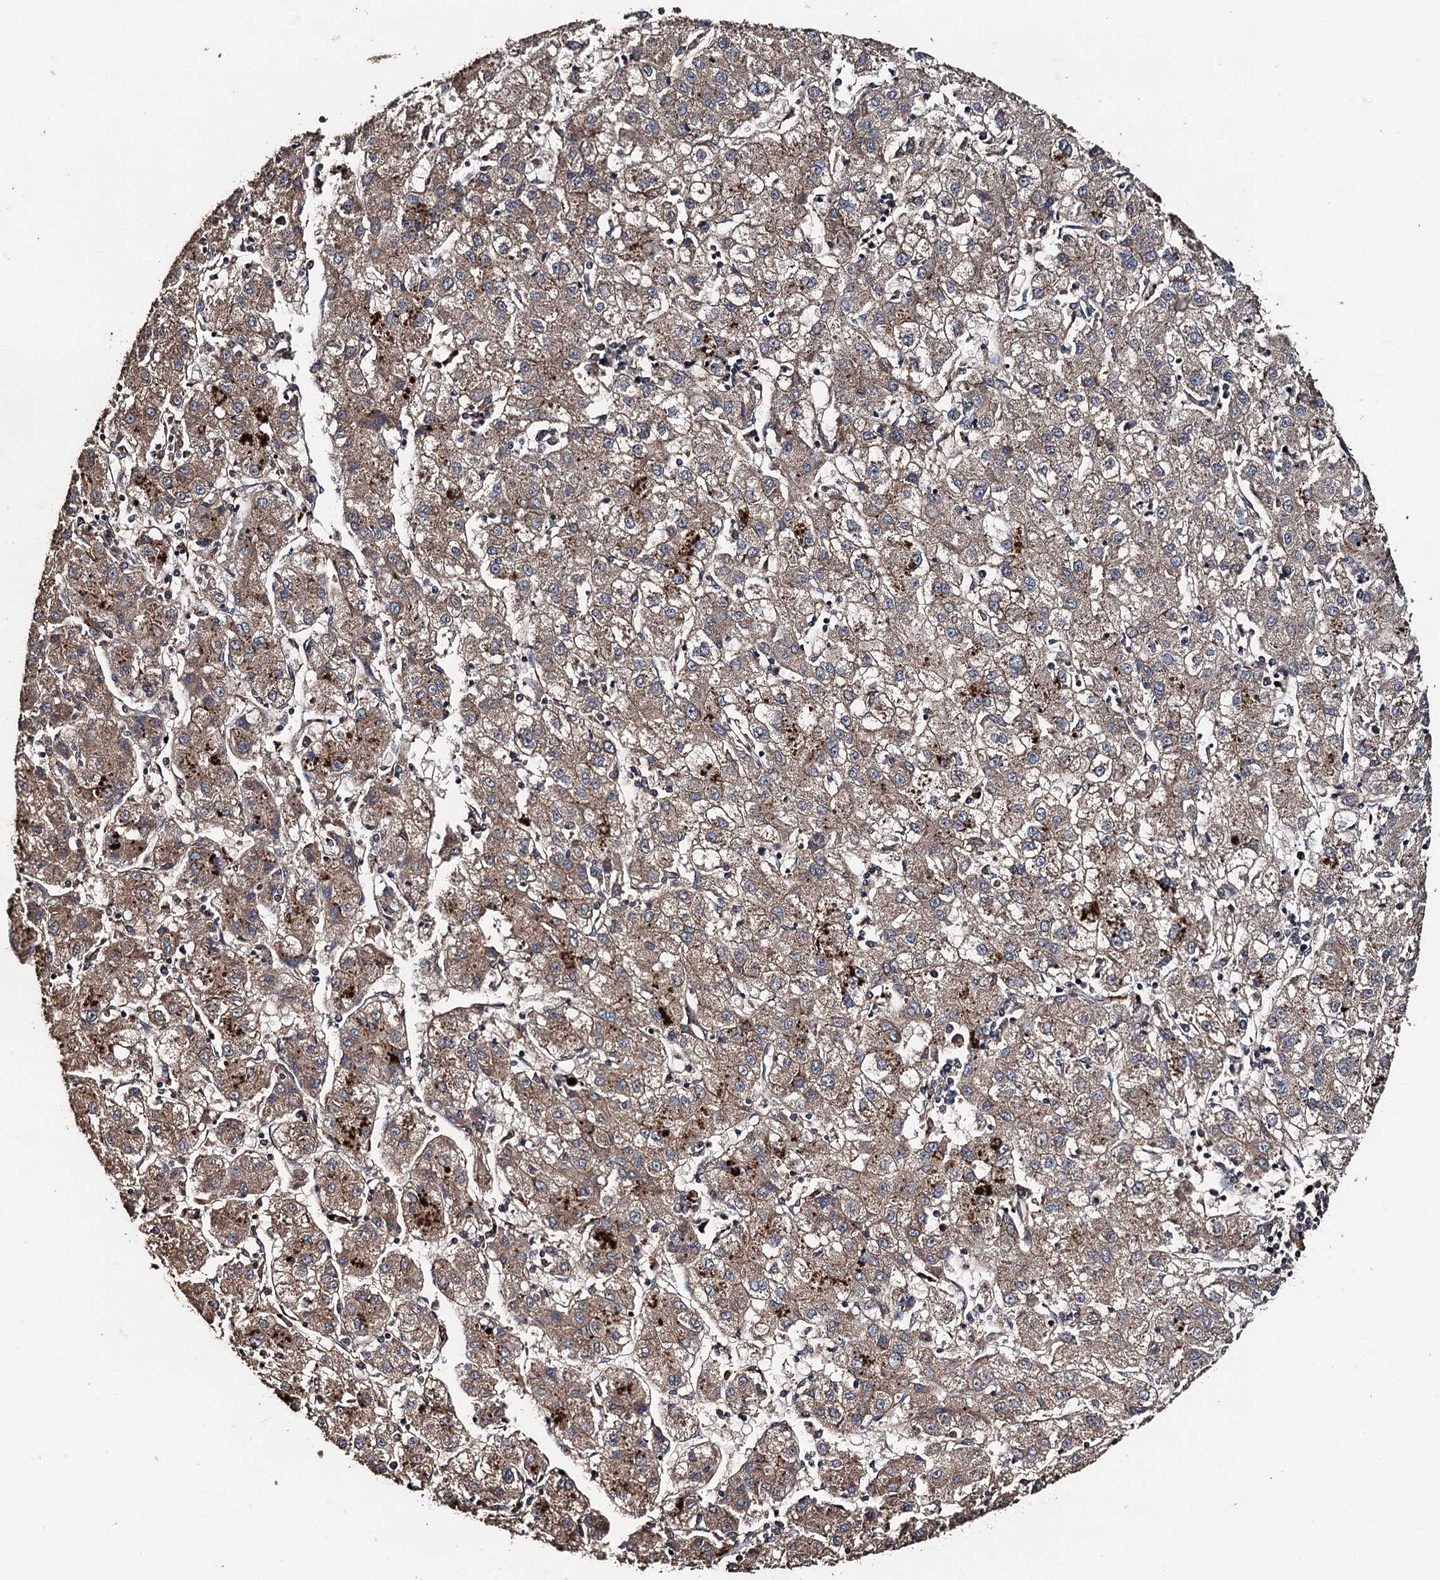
{"staining": {"intensity": "moderate", "quantity": ">75%", "location": "cytoplasmic/membranous"}, "tissue": "liver cancer", "cell_type": "Tumor cells", "image_type": "cancer", "snomed": [{"axis": "morphology", "description": "Carcinoma, Hepatocellular, NOS"}, {"axis": "topography", "description": "Liver"}], "caption": "Protein analysis of liver cancer (hepatocellular carcinoma) tissue displays moderate cytoplasmic/membranous staining in approximately >75% of tumor cells.", "gene": "PPTC7", "patient": {"sex": "male", "age": 72}}